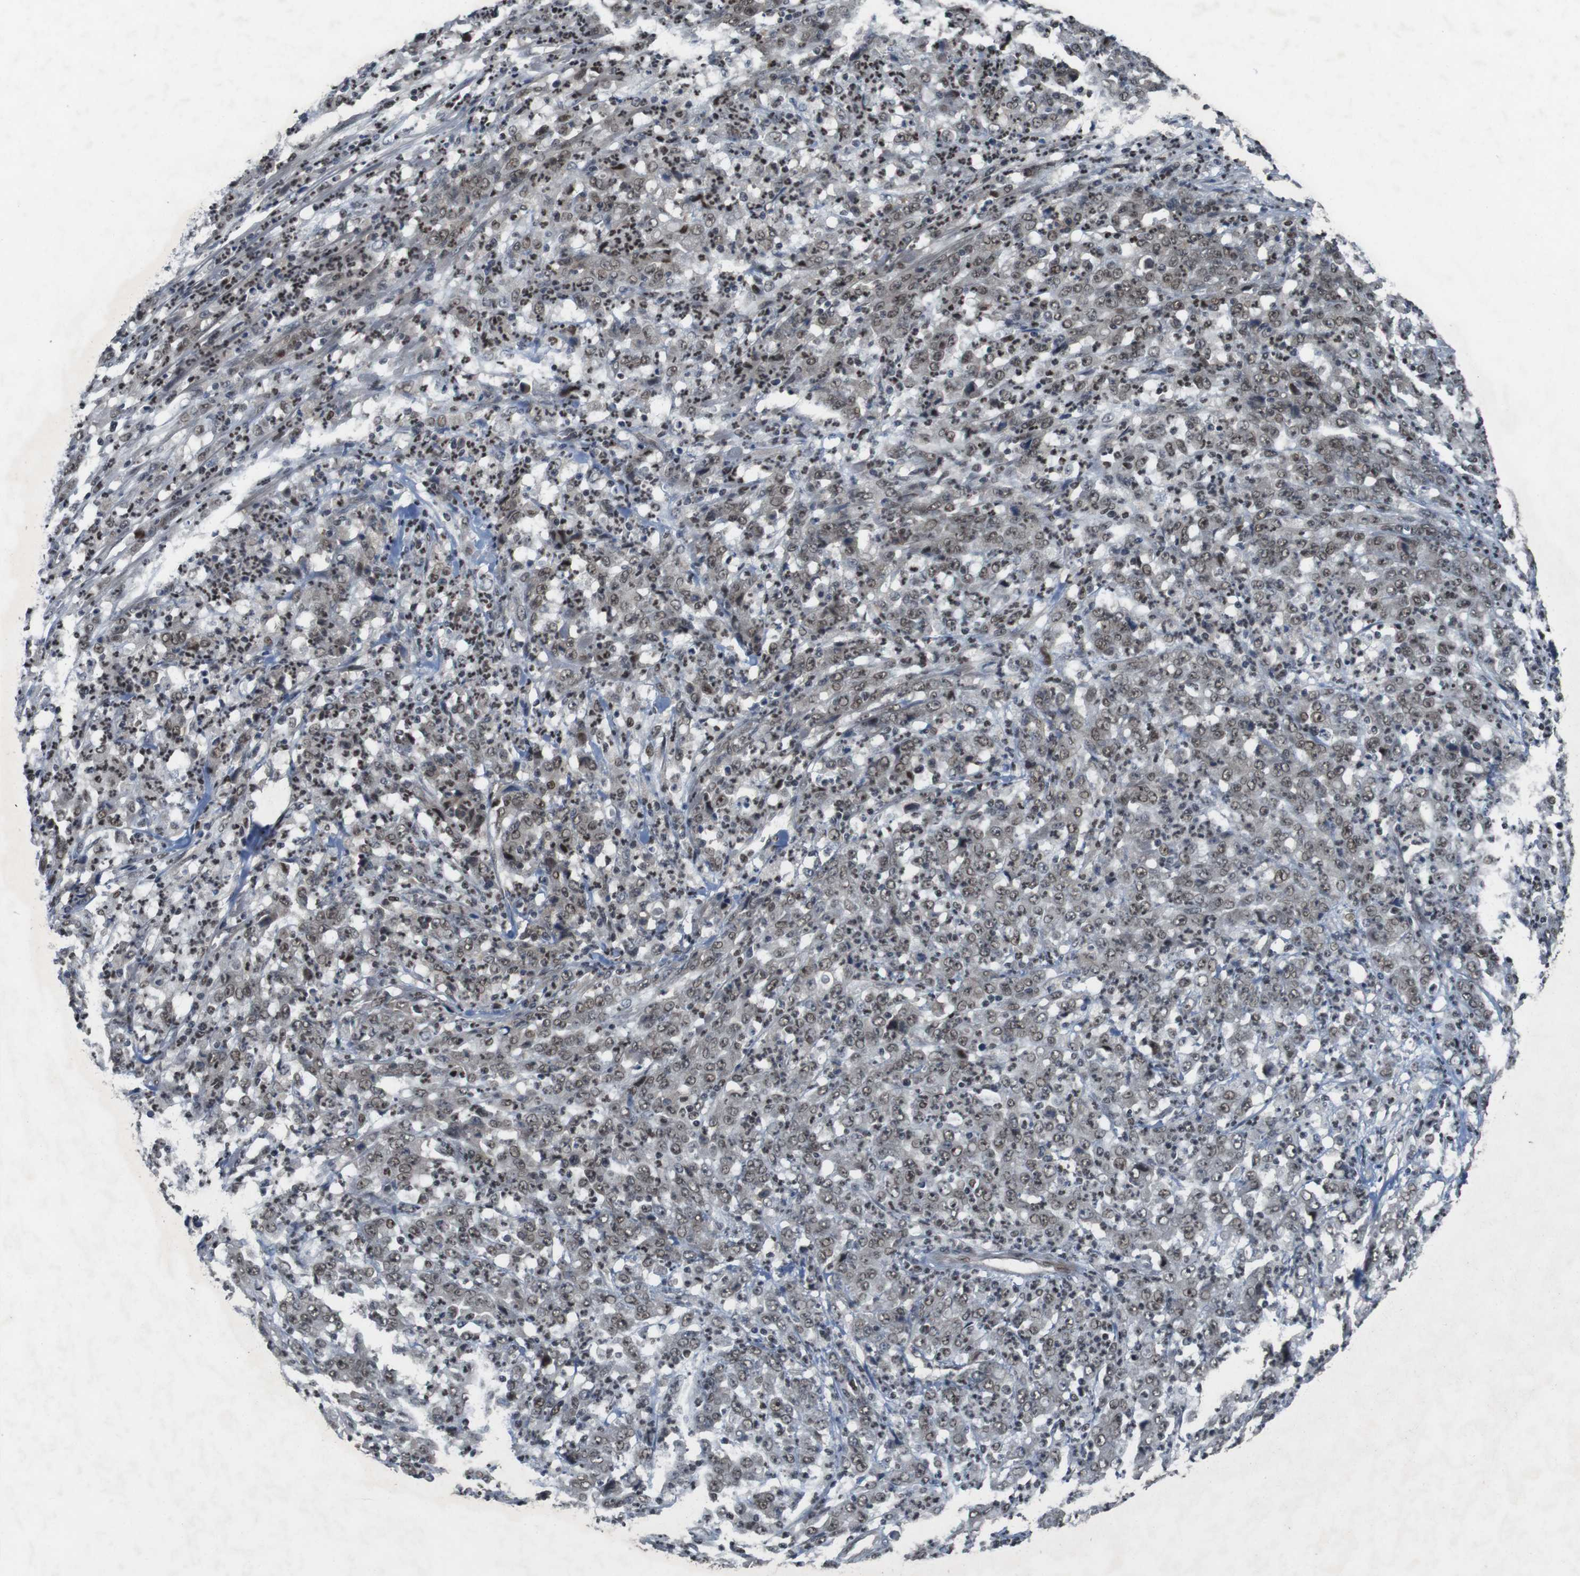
{"staining": {"intensity": "moderate", "quantity": ">75%", "location": "nuclear"}, "tissue": "stomach cancer", "cell_type": "Tumor cells", "image_type": "cancer", "snomed": [{"axis": "morphology", "description": "Adenocarcinoma, NOS"}, {"axis": "topography", "description": "Stomach, lower"}], "caption": "Human stomach cancer (adenocarcinoma) stained with a protein marker exhibits moderate staining in tumor cells.", "gene": "MAPKAPK5", "patient": {"sex": "female", "age": 71}}